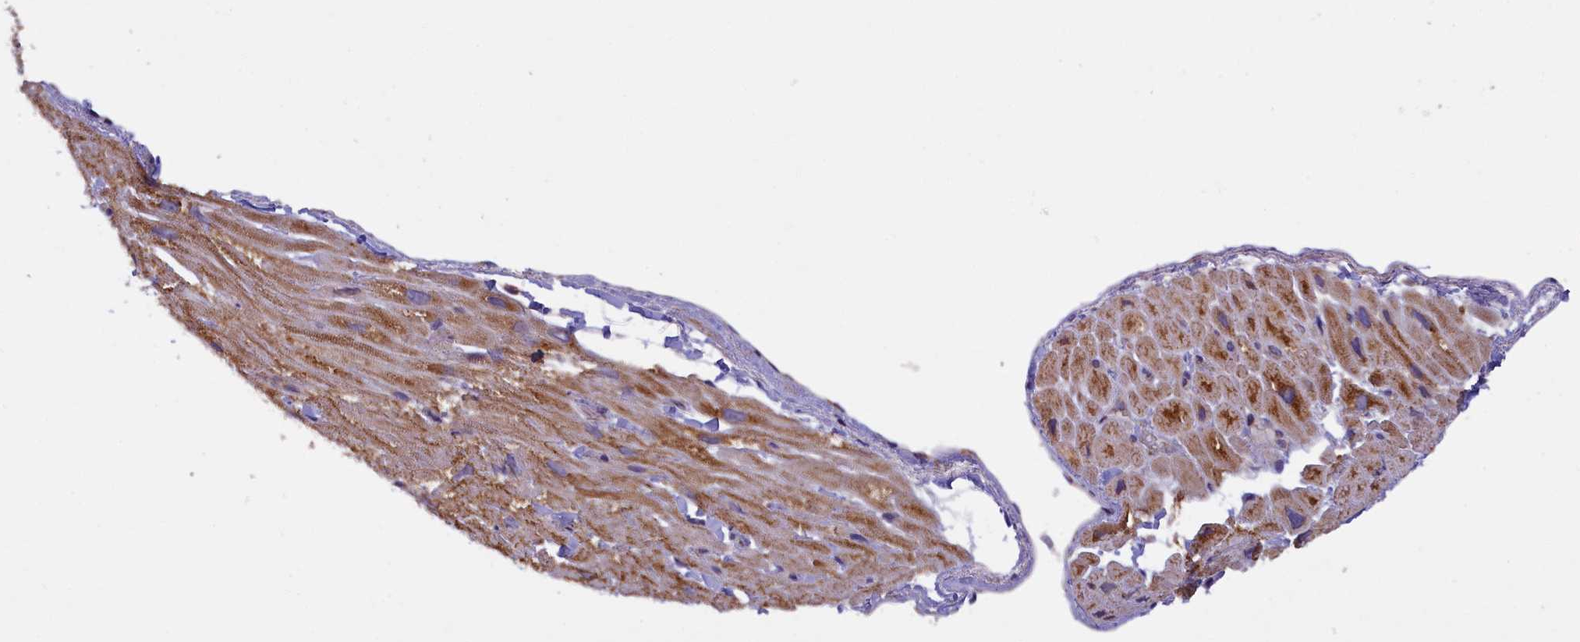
{"staining": {"intensity": "moderate", "quantity": "25%-75%", "location": "cytoplasmic/membranous"}, "tissue": "heart muscle", "cell_type": "Cardiomyocytes", "image_type": "normal", "snomed": [{"axis": "morphology", "description": "Normal tissue, NOS"}, {"axis": "topography", "description": "Heart"}], "caption": "Heart muscle stained for a protein demonstrates moderate cytoplasmic/membranous positivity in cardiomyocytes. (DAB IHC, brown staining for protein, blue staining for nuclei).", "gene": "NAIP", "patient": {"sex": "male", "age": 65}}